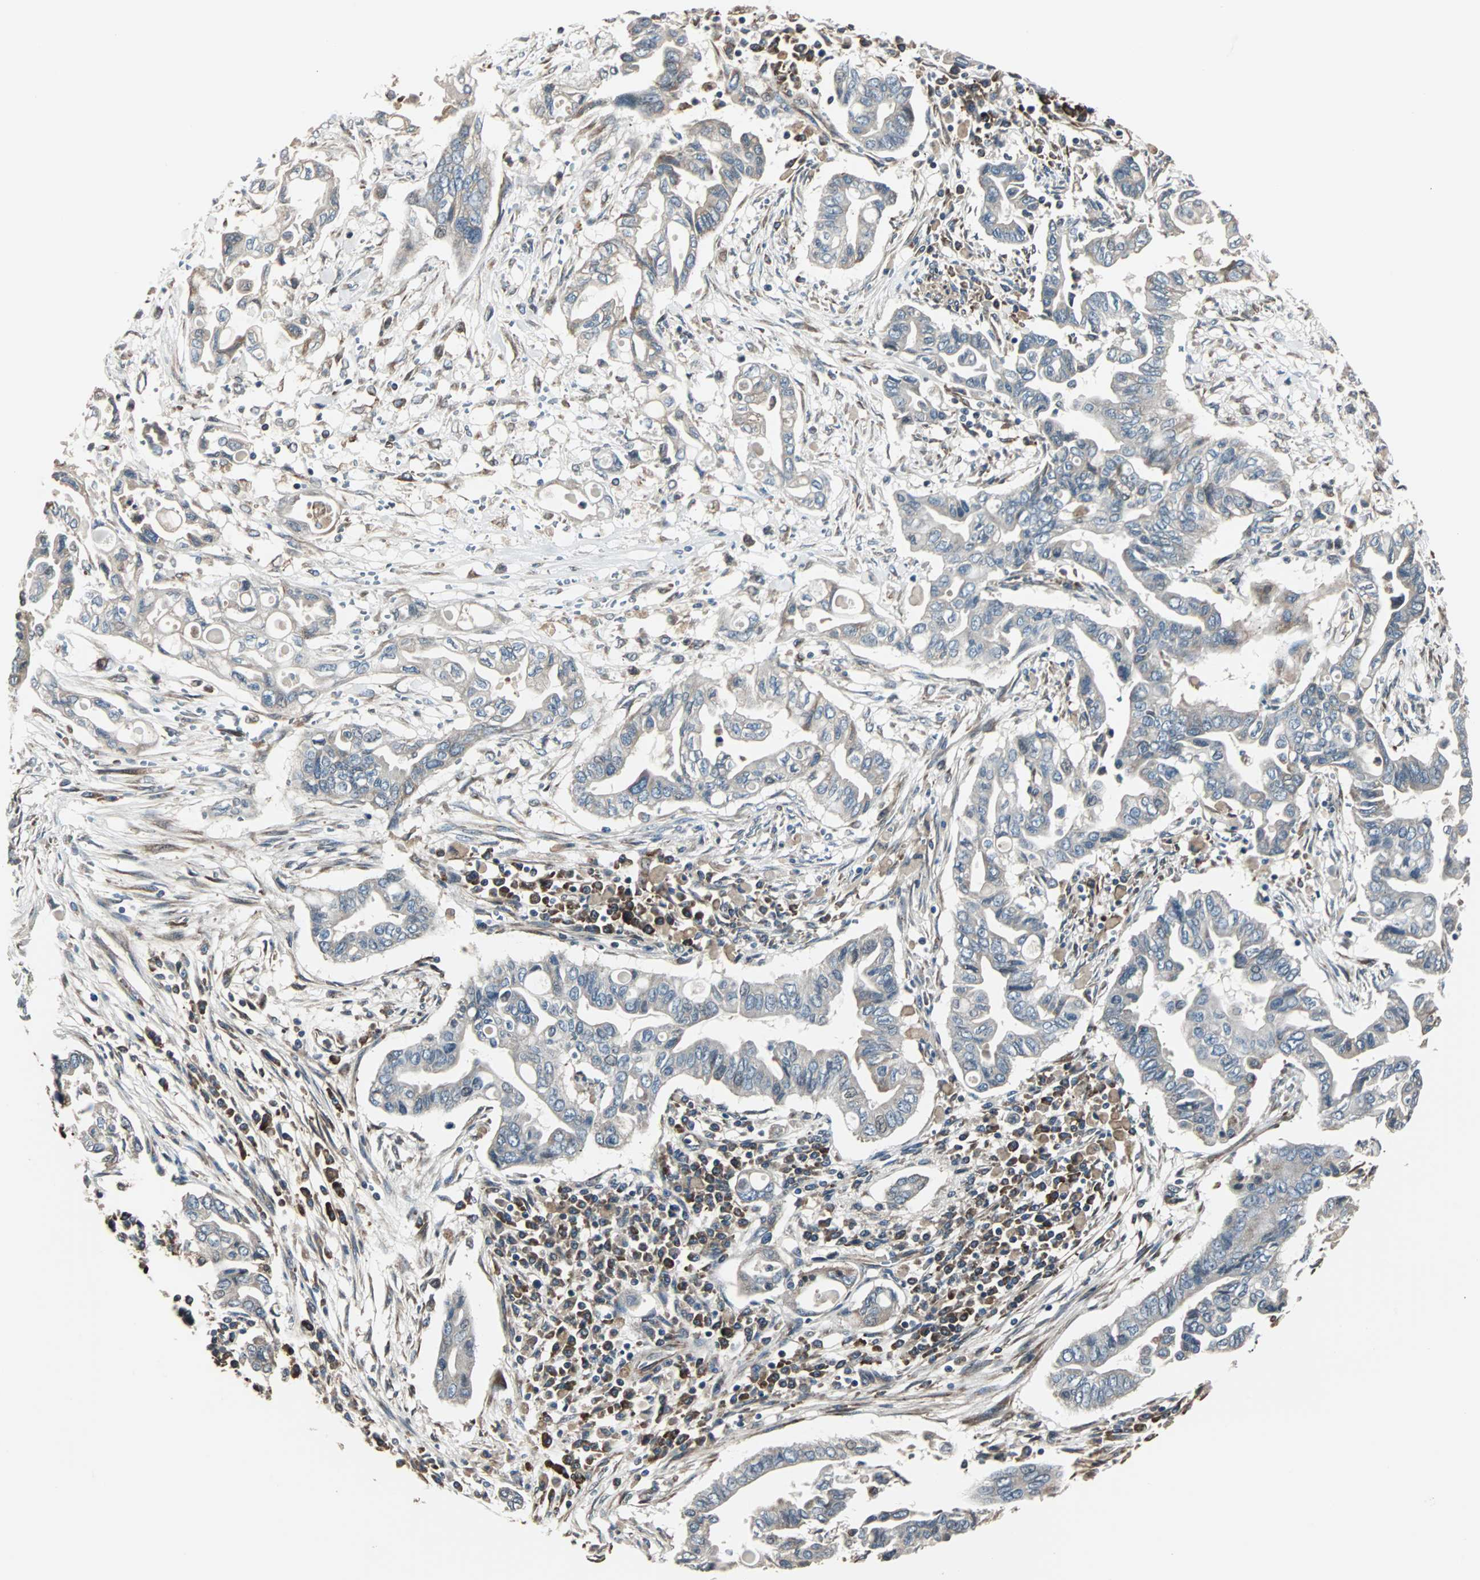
{"staining": {"intensity": "weak", "quantity": "25%-75%", "location": "cytoplasmic/membranous"}, "tissue": "pancreatic cancer", "cell_type": "Tumor cells", "image_type": "cancer", "snomed": [{"axis": "morphology", "description": "Adenocarcinoma, NOS"}, {"axis": "topography", "description": "Pancreas"}], "caption": "Immunohistochemistry (DAB) staining of pancreatic cancer displays weak cytoplasmic/membranous protein expression in approximately 25%-75% of tumor cells. The staining was performed using DAB (3,3'-diaminobenzidine), with brown indicating positive protein expression. Nuclei are stained blue with hematoxylin.", "gene": "CHP1", "patient": {"sex": "female", "age": 57}}